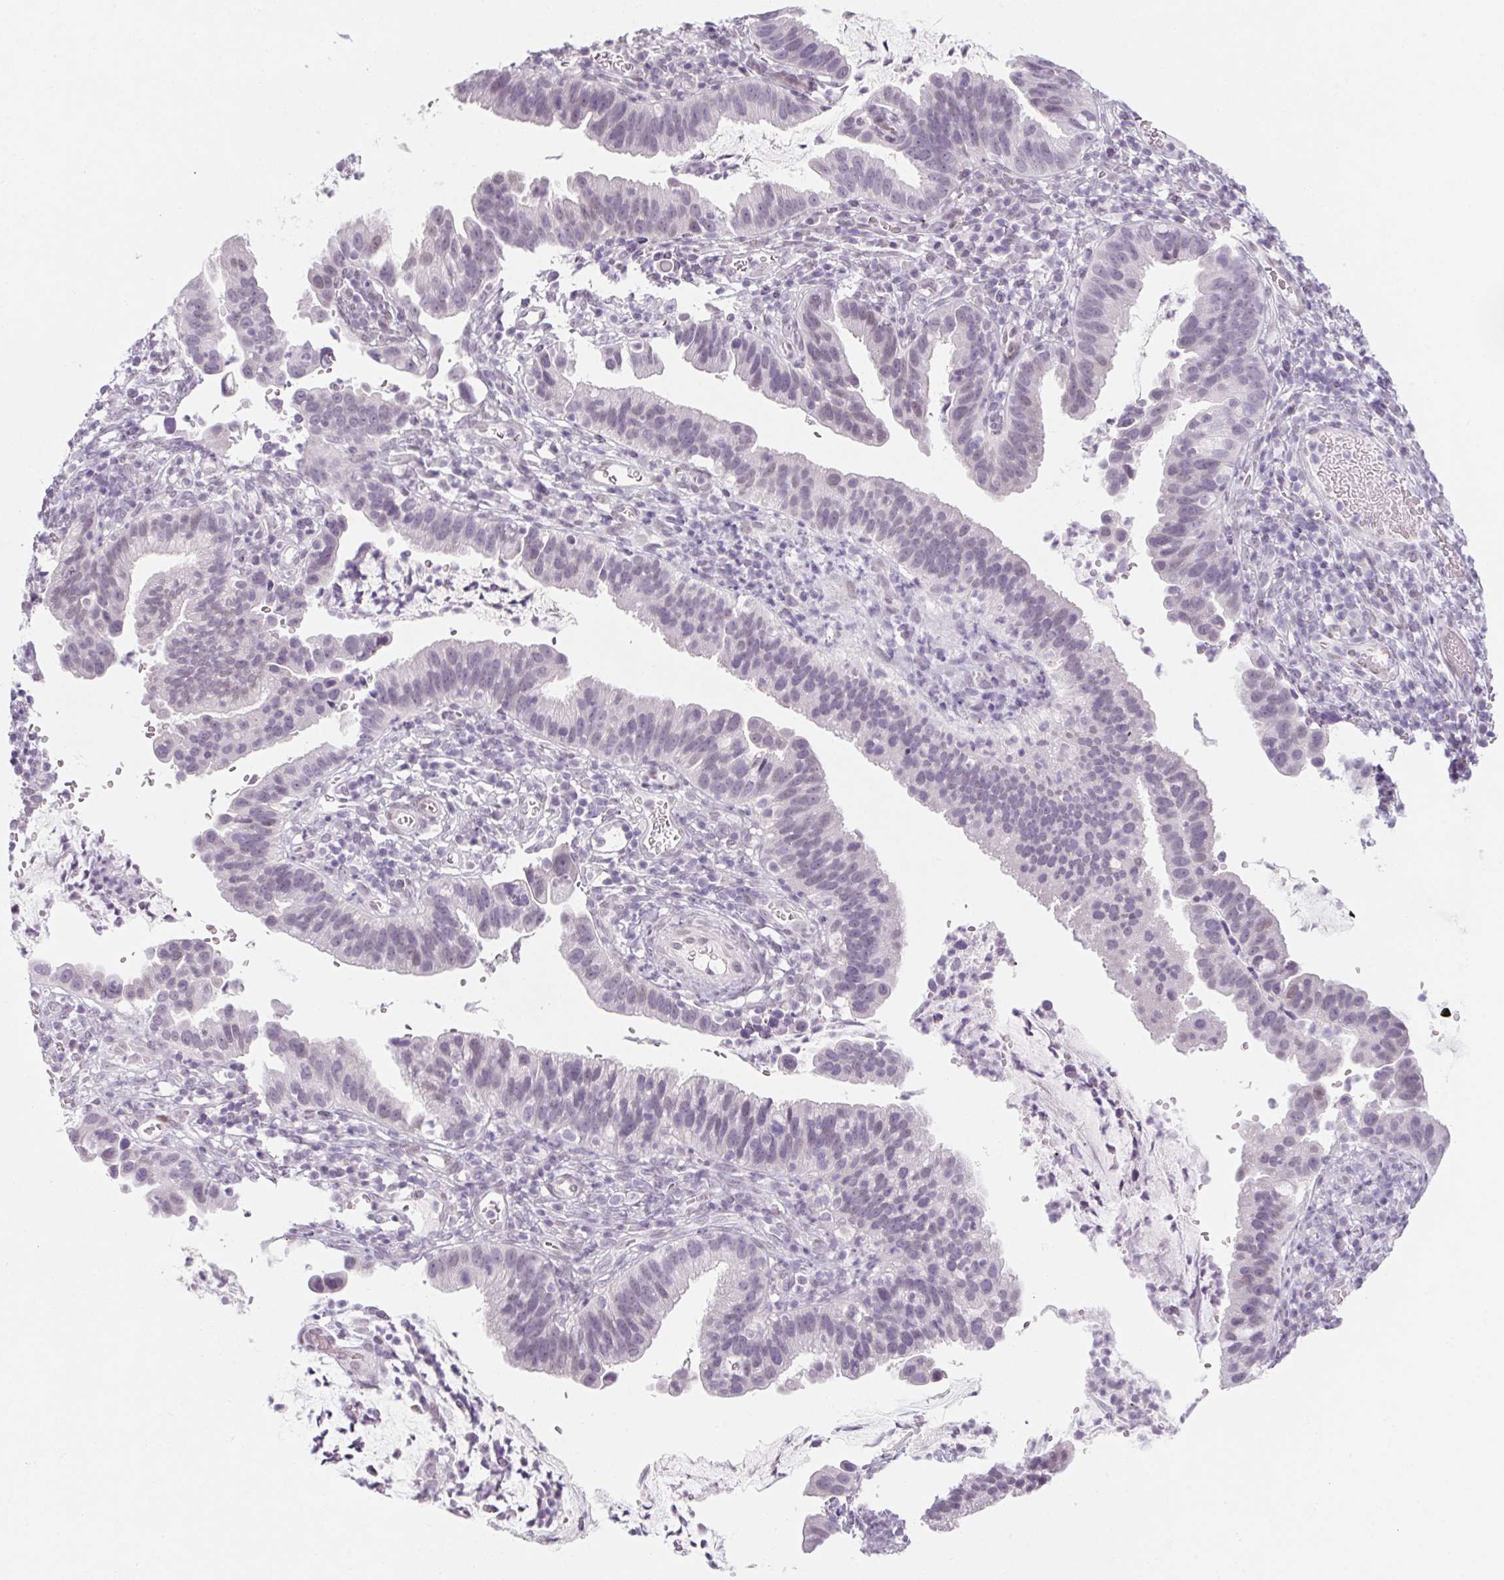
{"staining": {"intensity": "negative", "quantity": "none", "location": "none"}, "tissue": "cervical cancer", "cell_type": "Tumor cells", "image_type": "cancer", "snomed": [{"axis": "morphology", "description": "Adenocarcinoma, NOS"}, {"axis": "topography", "description": "Cervix"}], "caption": "A high-resolution image shows immunohistochemistry (IHC) staining of cervical cancer (adenocarcinoma), which shows no significant expression in tumor cells.", "gene": "KCNQ2", "patient": {"sex": "female", "age": 34}}